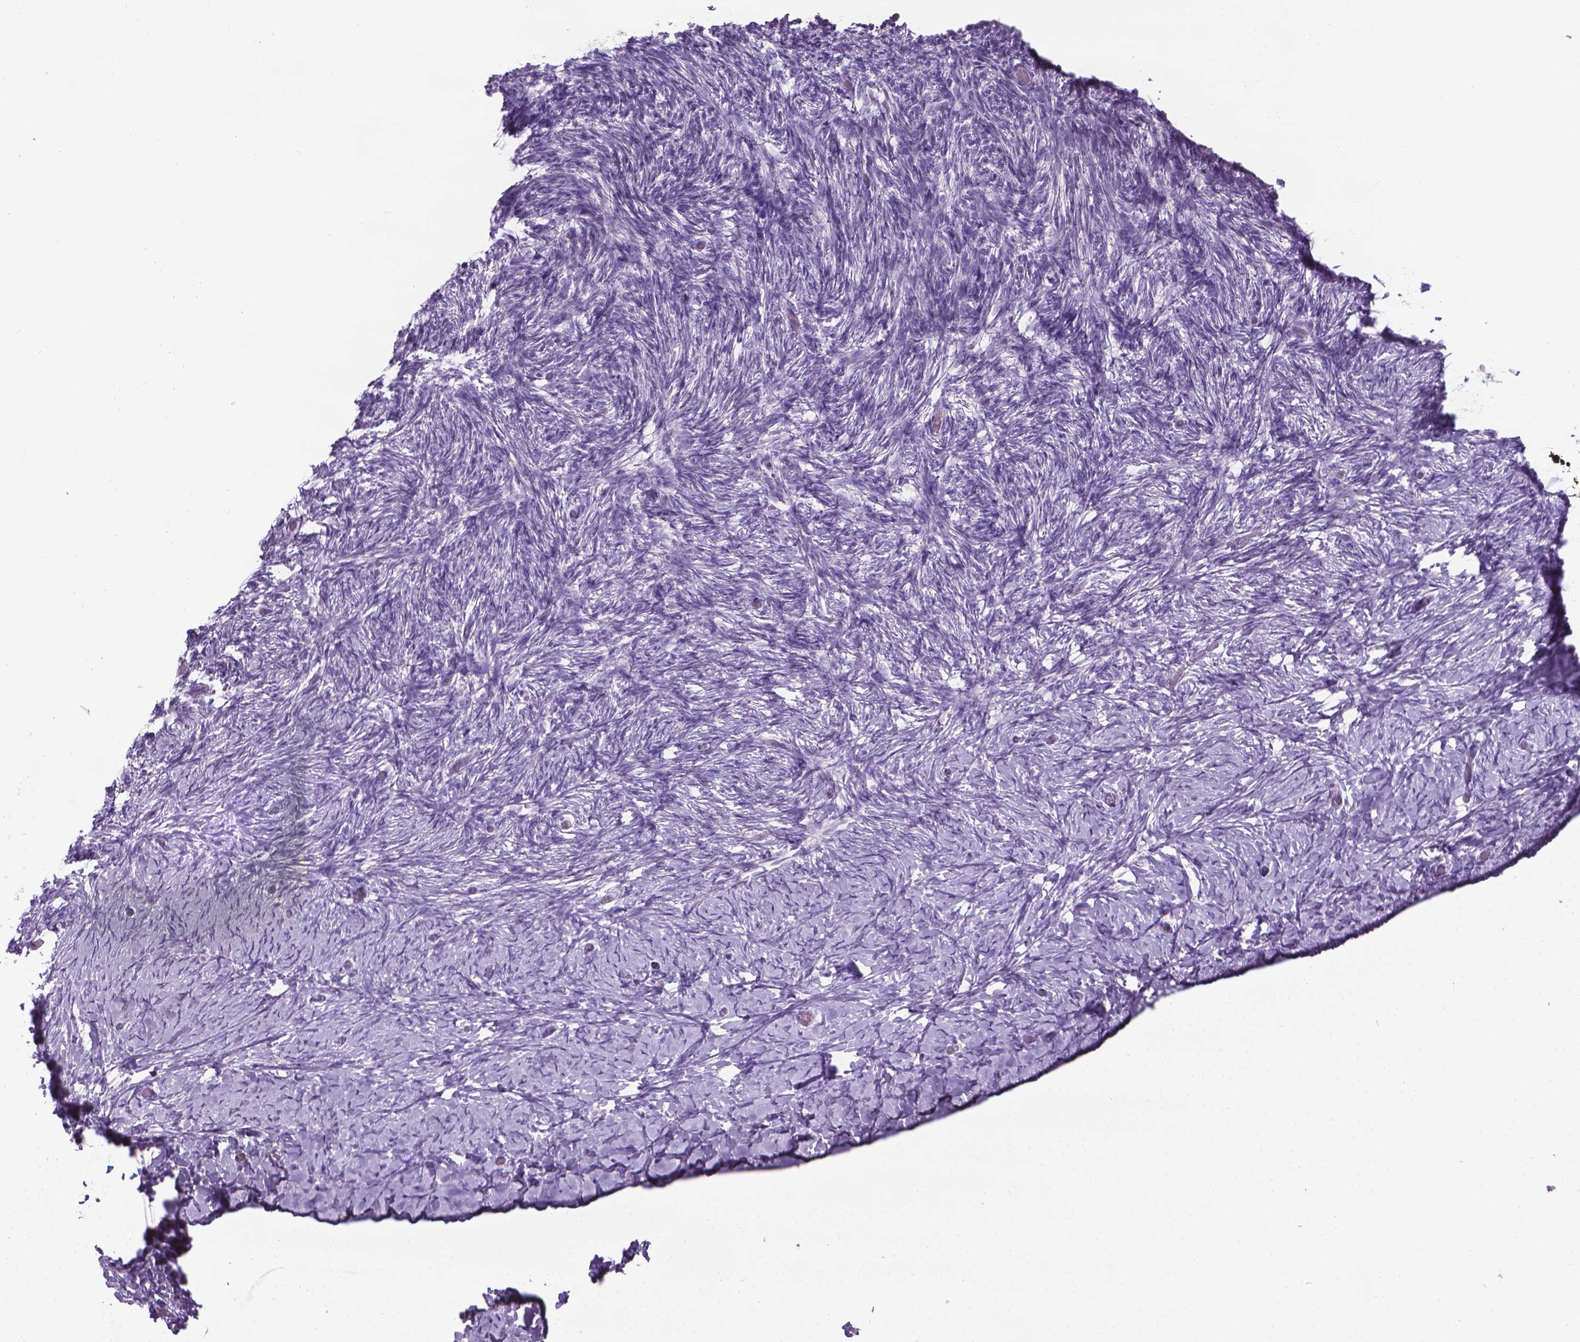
{"staining": {"intensity": "negative", "quantity": "none", "location": "none"}, "tissue": "ovary", "cell_type": "Ovarian stroma cells", "image_type": "normal", "snomed": [{"axis": "morphology", "description": "Normal tissue, NOS"}, {"axis": "topography", "description": "Ovary"}], "caption": "An image of ovary stained for a protein shows no brown staining in ovarian stroma cells. (Immunohistochemistry (ihc), brightfield microscopy, high magnification).", "gene": "DNAI7", "patient": {"sex": "female", "age": 39}}